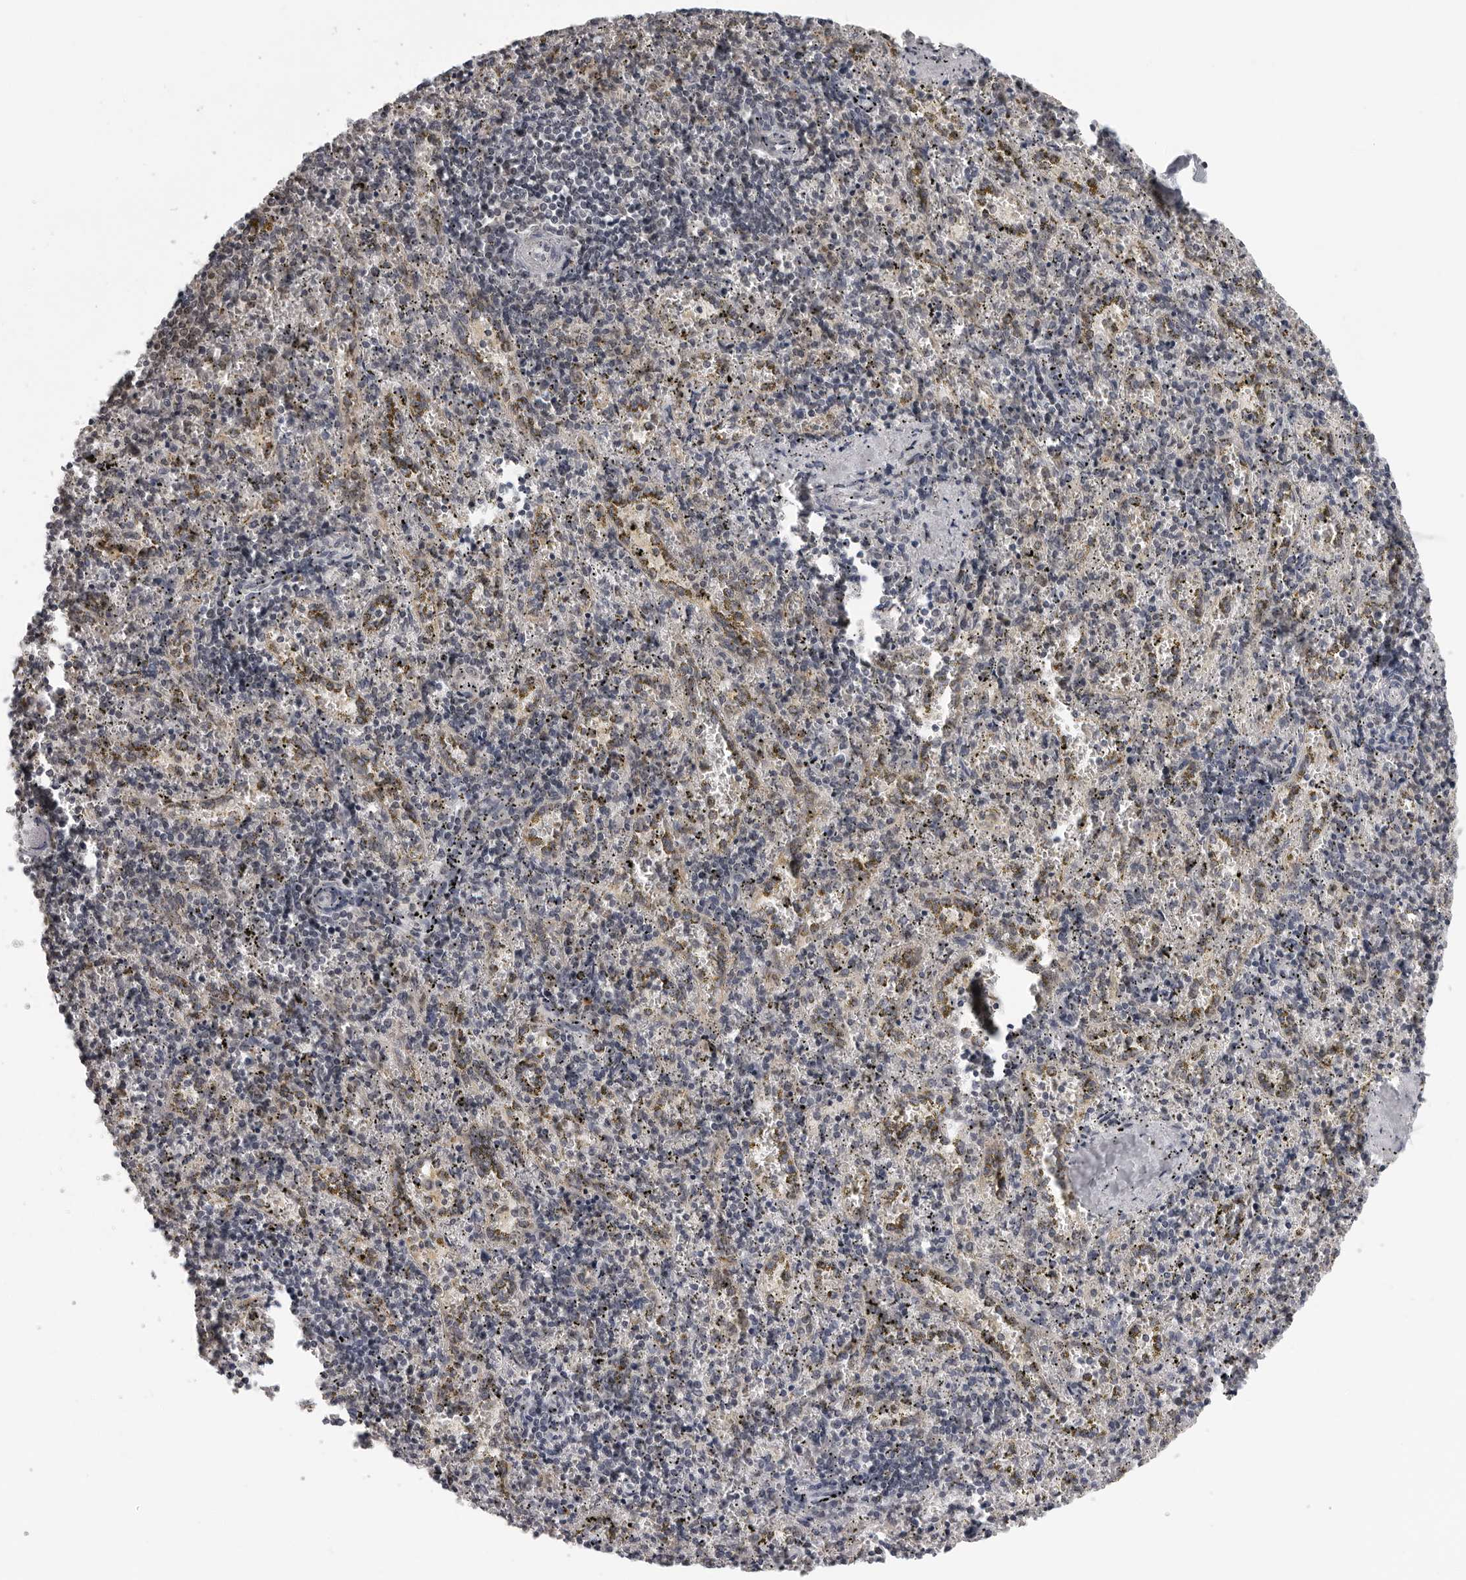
{"staining": {"intensity": "weak", "quantity": "<25%", "location": "cytoplasmic/membranous"}, "tissue": "spleen", "cell_type": "Cells in red pulp", "image_type": "normal", "snomed": [{"axis": "morphology", "description": "Normal tissue, NOS"}, {"axis": "topography", "description": "Spleen"}], "caption": "An immunohistochemistry (IHC) histopathology image of unremarkable spleen is shown. There is no staining in cells in red pulp of spleen.", "gene": "MRPS15", "patient": {"sex": "male", "age": 11}}